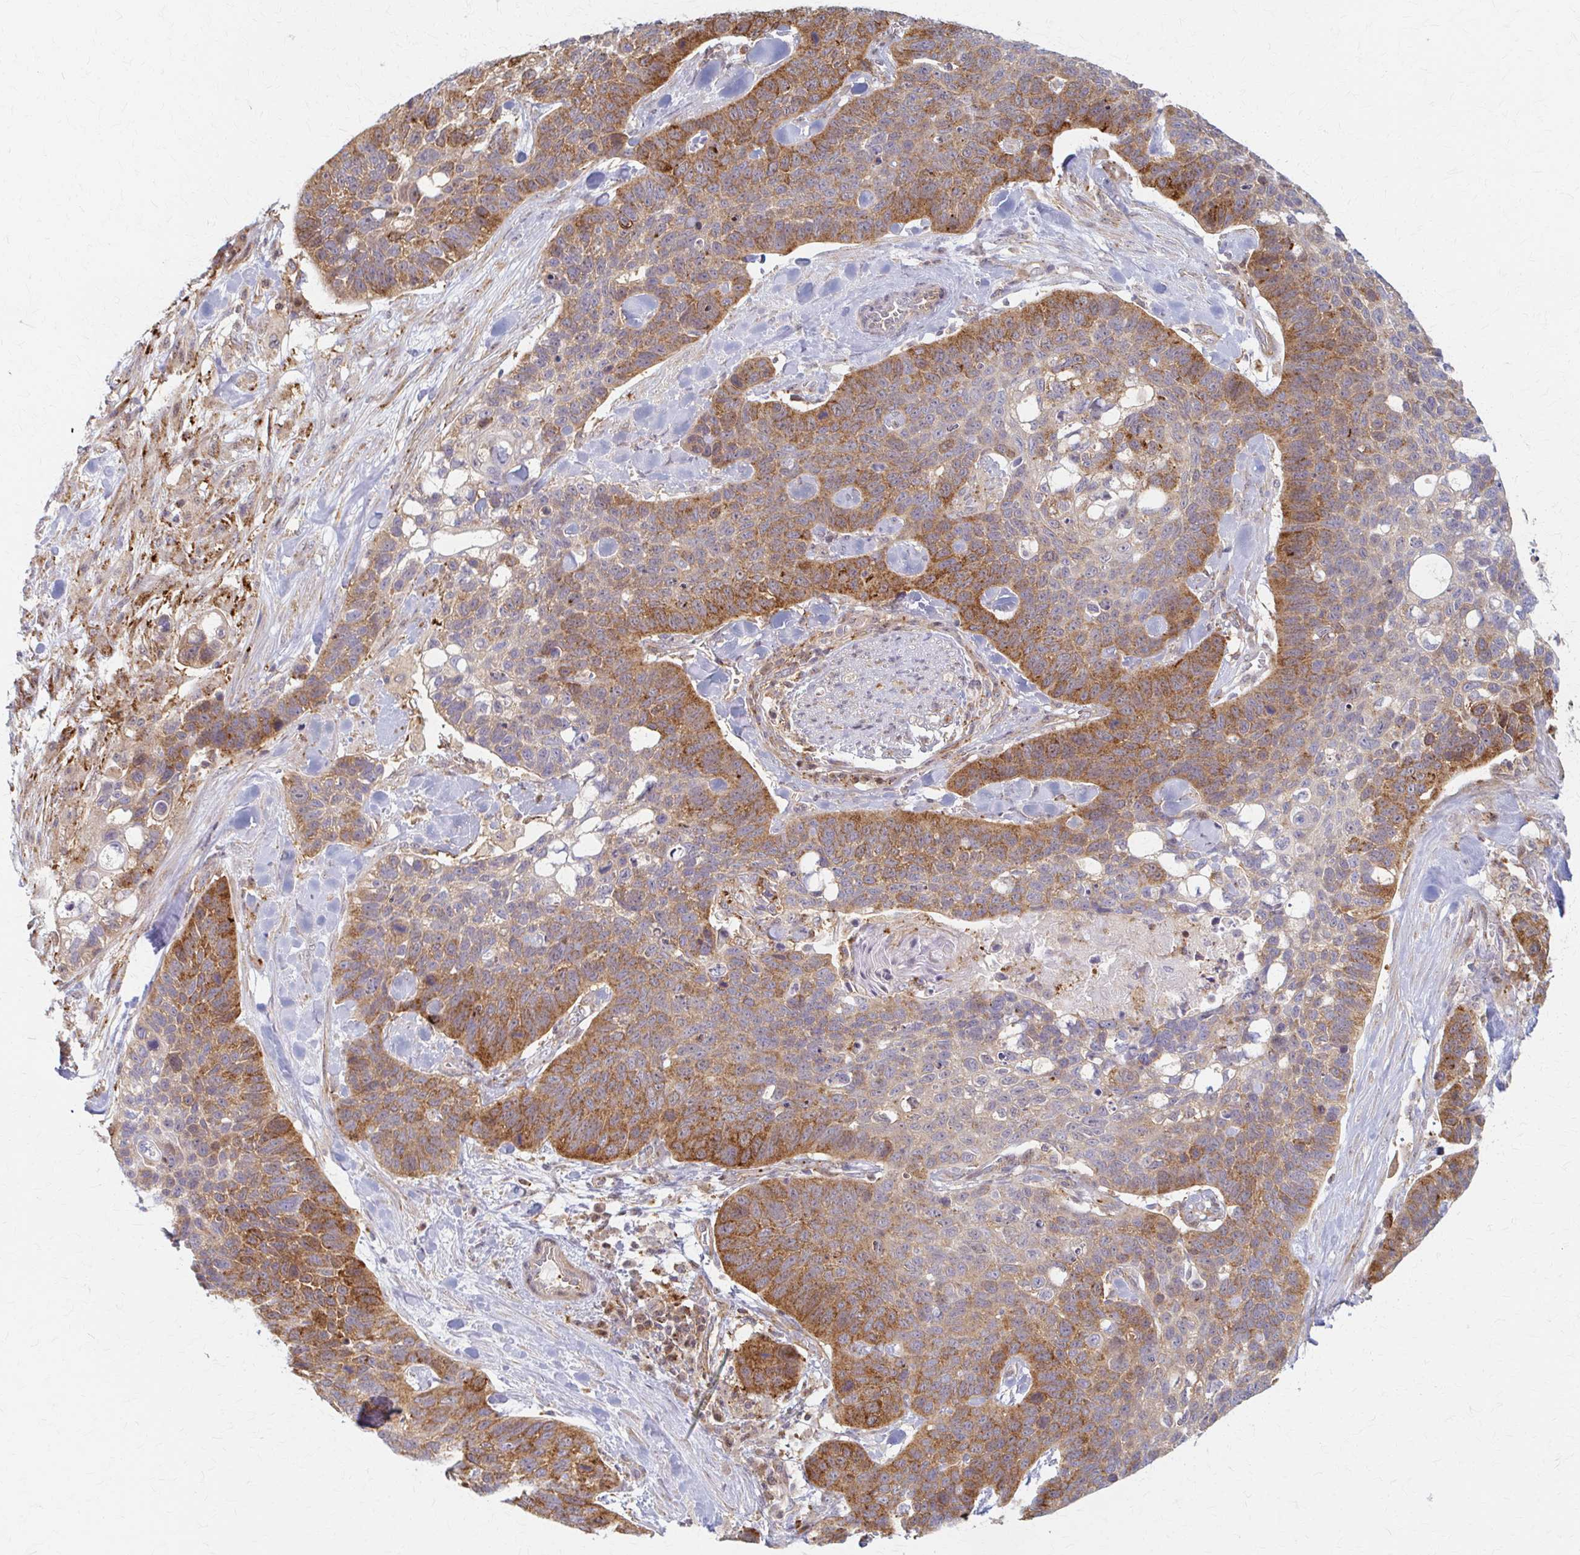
{"staining": {"intensity": "moderate", "quantity": ">75%", "location": "cytoplasmic/membranous"}, "tissue": "lung cancer", "cell_type": "Tumor cells", "image_type": "cancer", "snomed": [{"axis": "morphology", "description": "Squamous cell carcinoma, NOS"}, {"axis": "topography", "description": "Lung"}], "caption": "DAB immunohistochemical staining of human lung cancer exhibits moderate cytoplasmic/membranous protein staining in approximately >75% of tumor cells.", "gene": "ARHGAP35", "patient": {"sex": "male", "age": 62}}